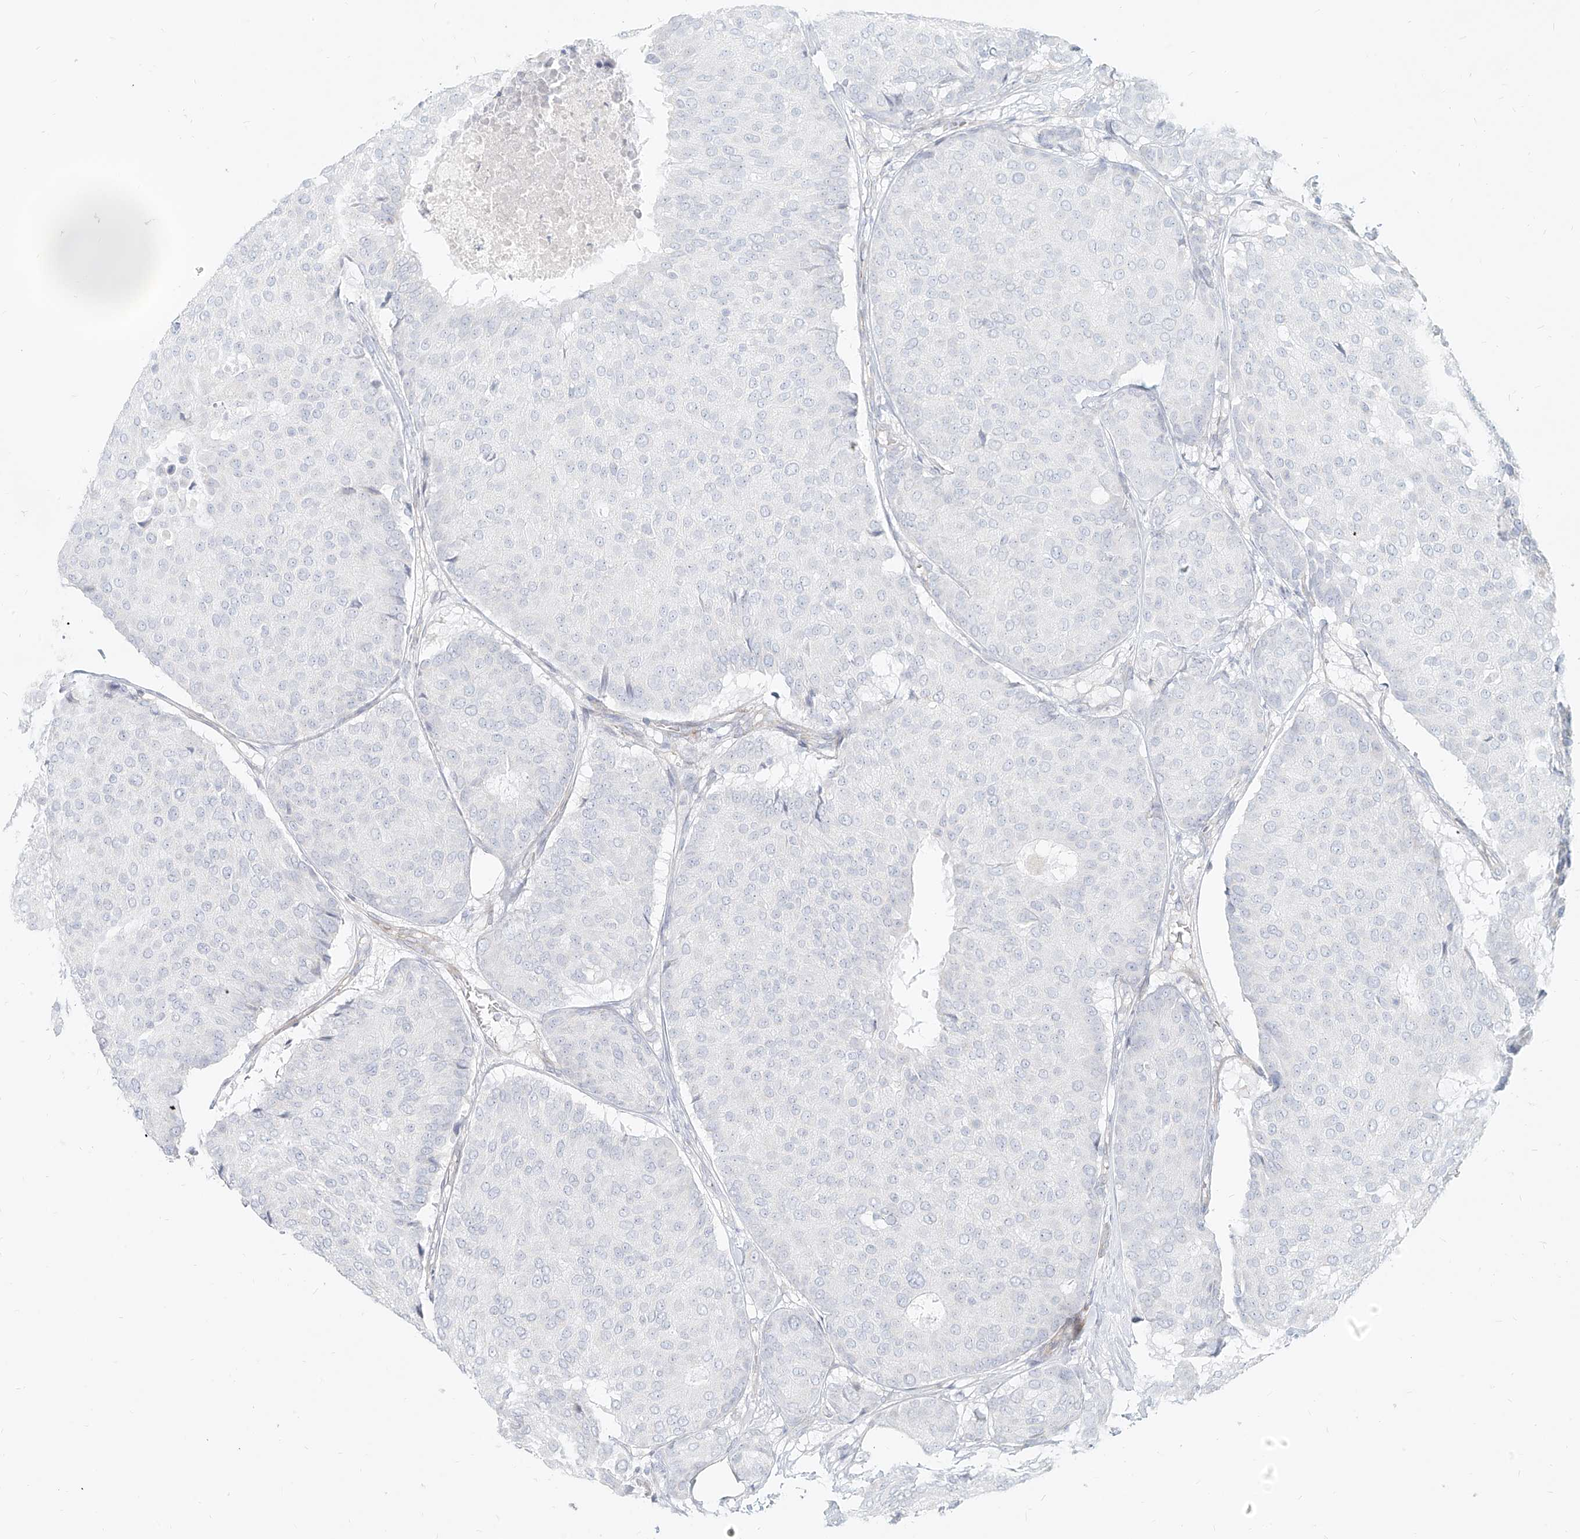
{"staining": {"intensity": "negative", "quantity": "none", "location": "none"}, "tissue": "breast cancer", "cell_type": "Tumor cells", "image_type": "cancer", "snomed": [{"axis": "morphology", "description": "Duct carcinoma"}, {"axis": "topography", "description": "Breast"}], "caption": "The immunohistochemistry photomicrograph has no significant expression in tumor cells of infiltrating ductal carcinoma (breast) tissue.", "gene": "ITPKB", "patient": {"sex": "female", "age": 75}}